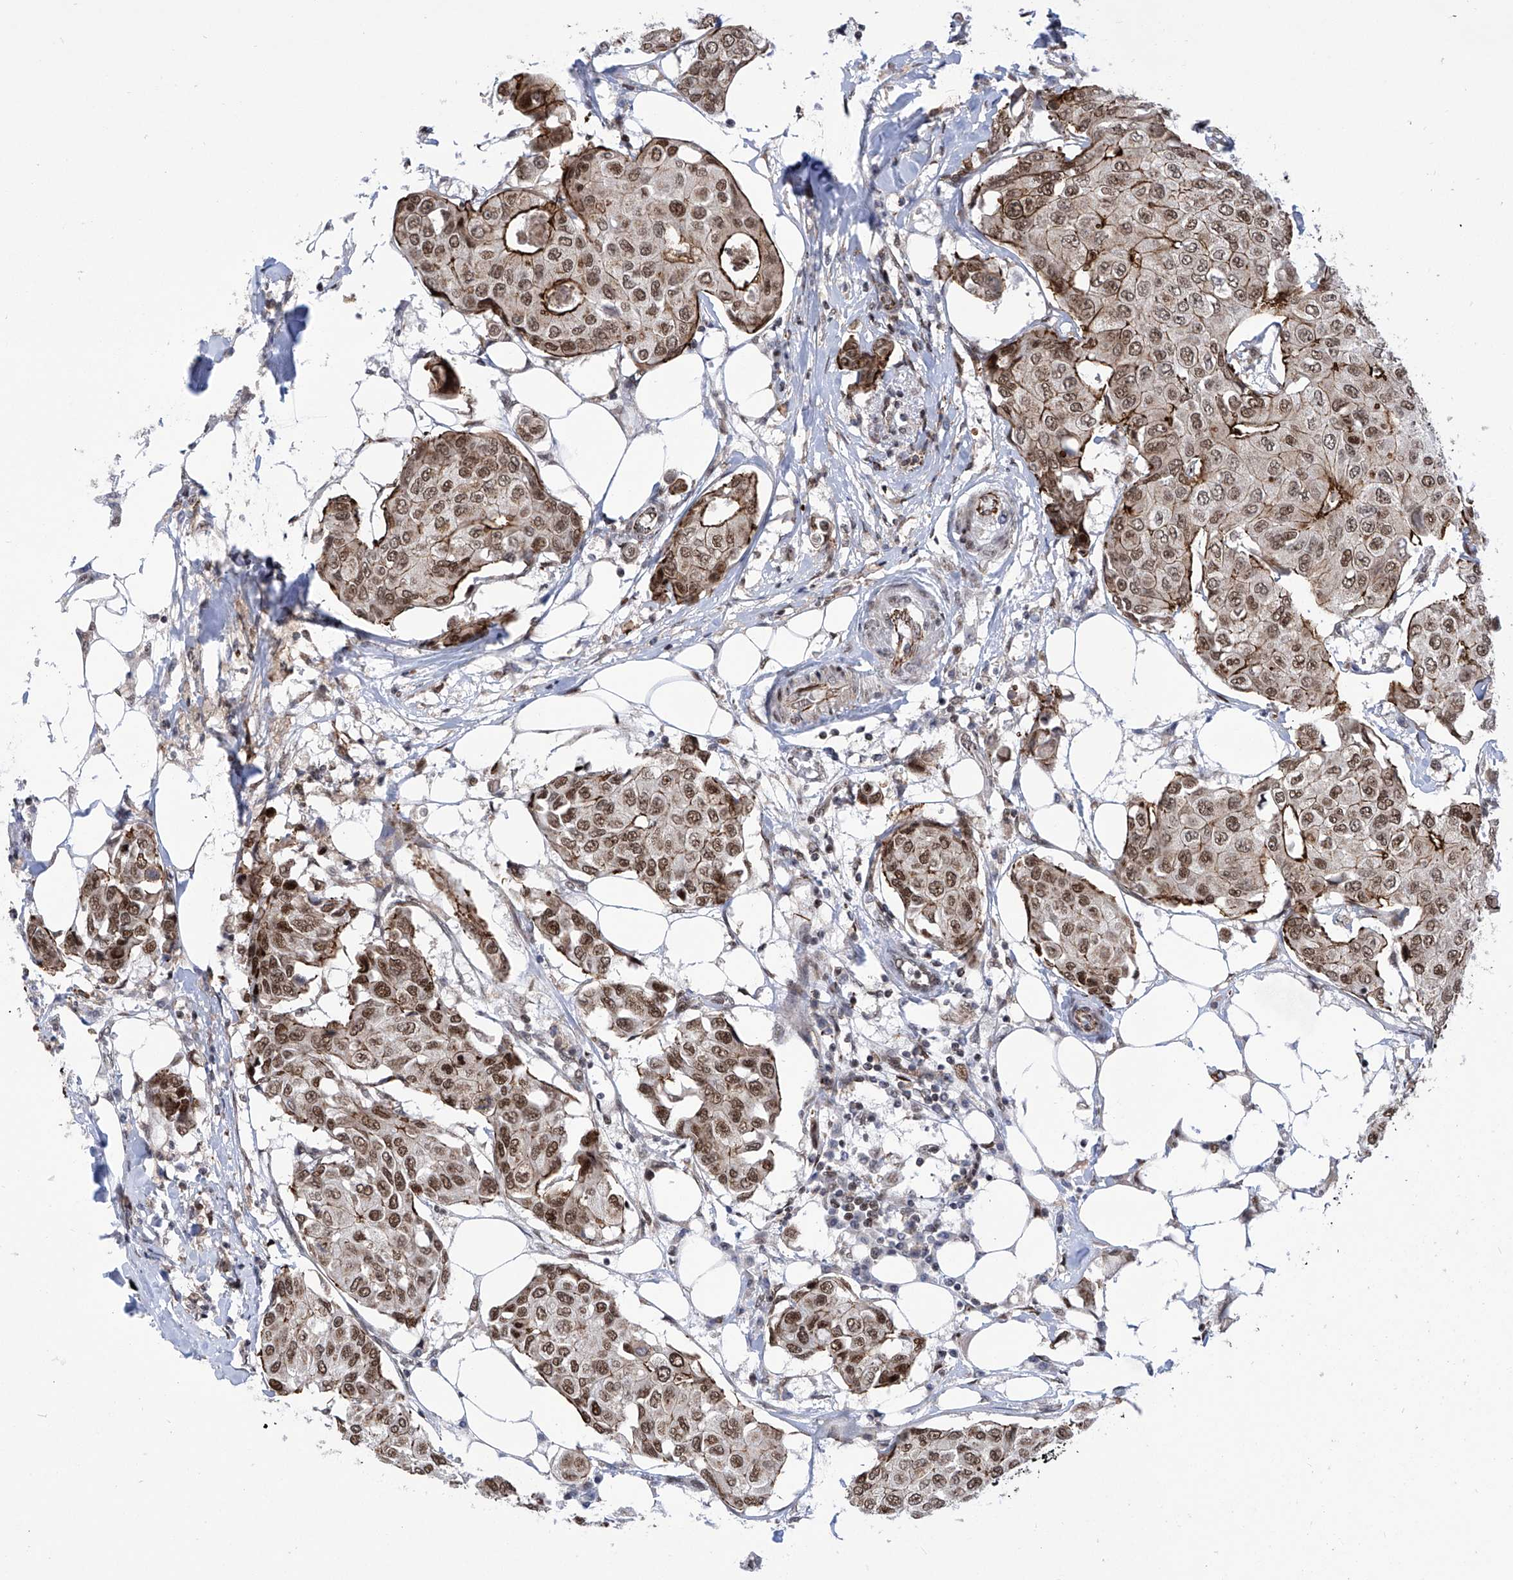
{"staining": {"intensity": "moderate", "quantity": ">75%", "location": "cytoplasmic/membranous,nuclear"}, "tissue": "breast cancer", "cell_type": "Tumor cells", "image_type": "cancer", "snomed": [{"axis": "morphology", "description": "Duct carcinoma"}, {"axis": "topography", "description": "Breast"}], "caption": "Immunohistochemical staining of breast infiltrating ductal carcinoma demonstrates medium levels of moderate cytoplasmic/membranous and nuclear staining in about >75% of tumor cells.", "gene": "CEP290", "patient": {"sex": "female", "age": 80}}